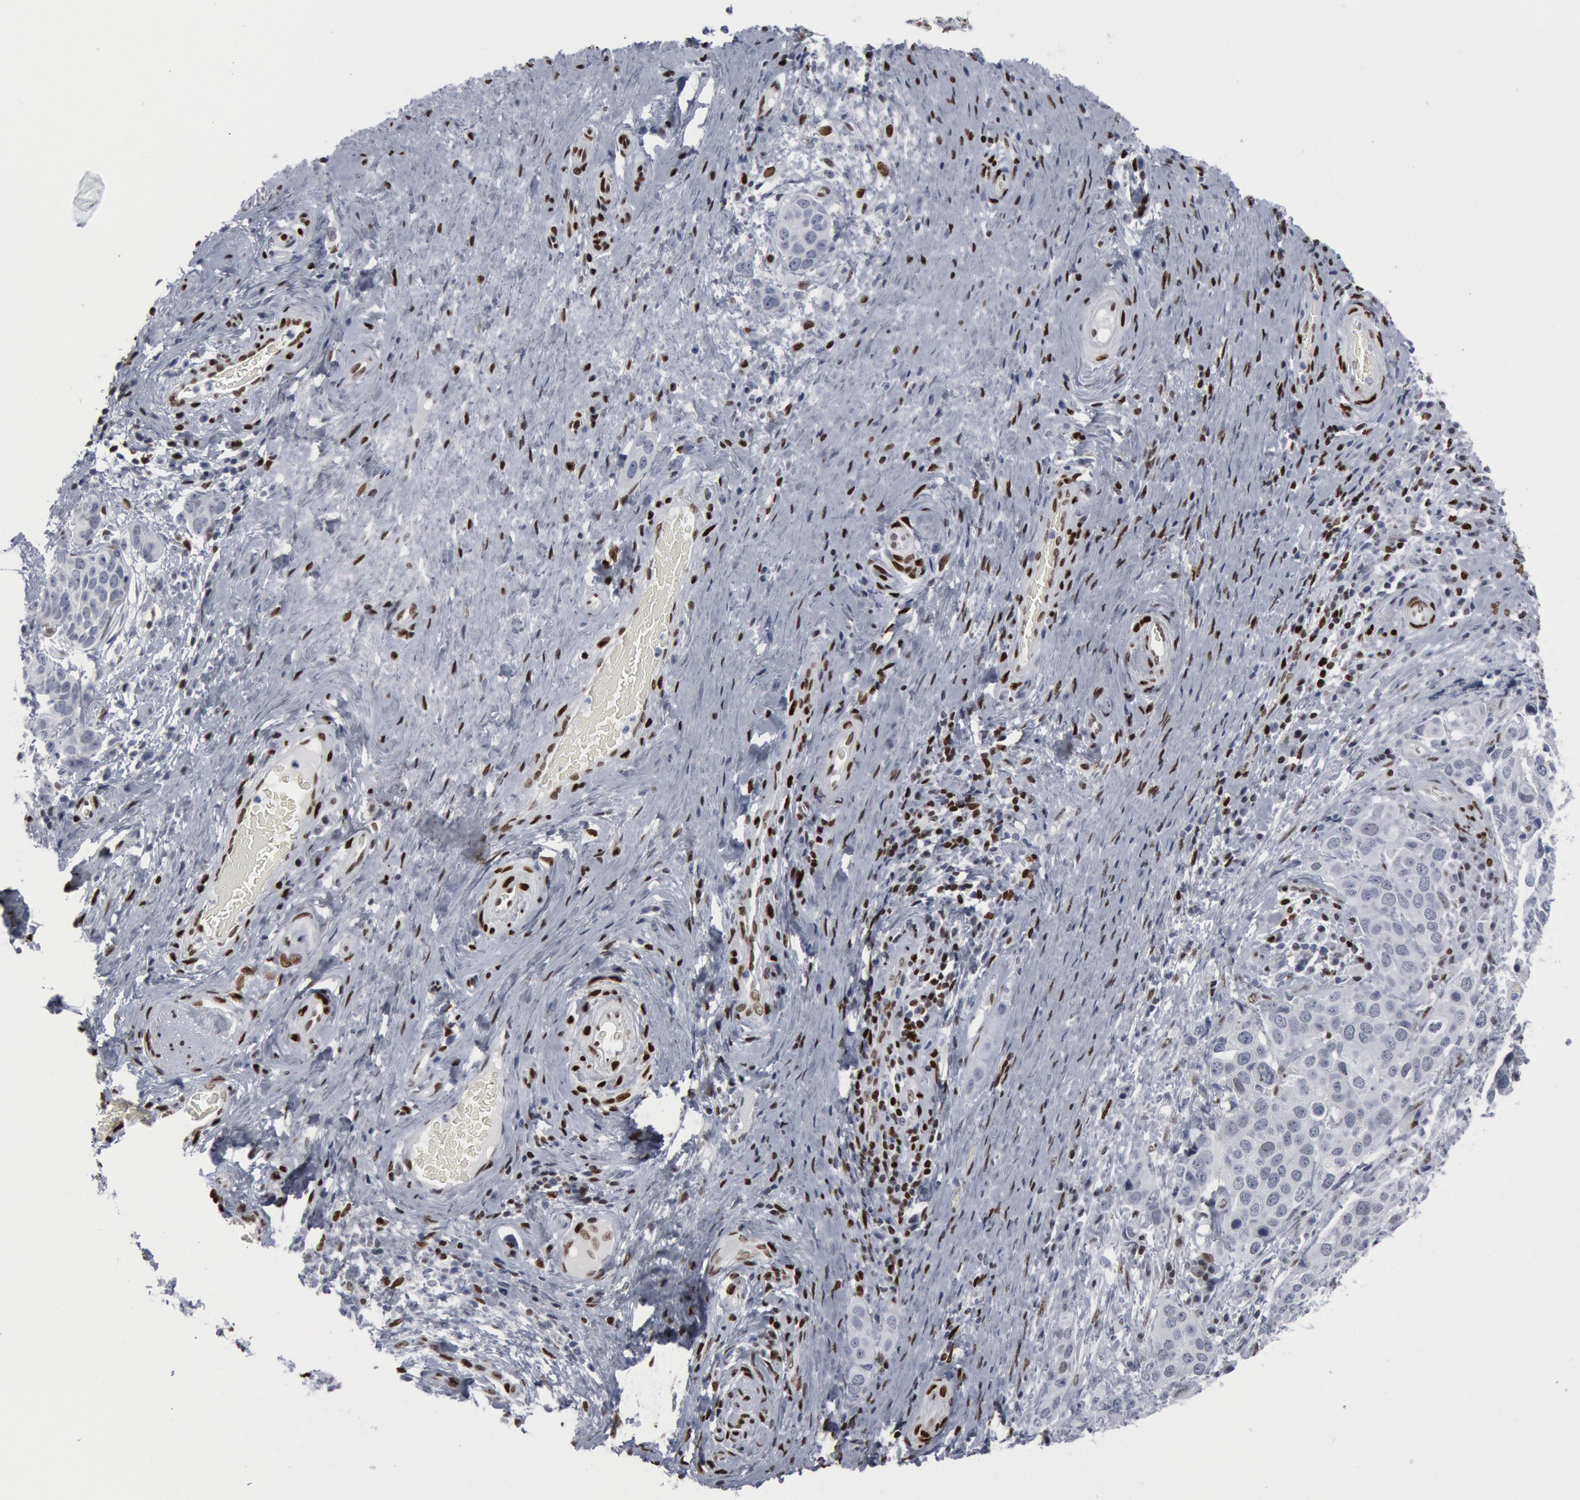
{"staining": {"intensity": "negative", "quantity": "none", "location": "none"}, "tissue": "cervical cancer", "cell_type": "Tumor cells", "image_type": "cancer", "snomed": [{"axis": "morphology", "description": "Squamous cell carcinoma, NOS"}, {"axis": "topography", "description": "Cervix"}], "caption": "This is an immunohistochemistry (IHC) histopathology image of cervical squamous cell carcinoma. There is no positivity in tumor cells.", "gene": "MECP2", "patient": {"sex": "female", "age": 54}}